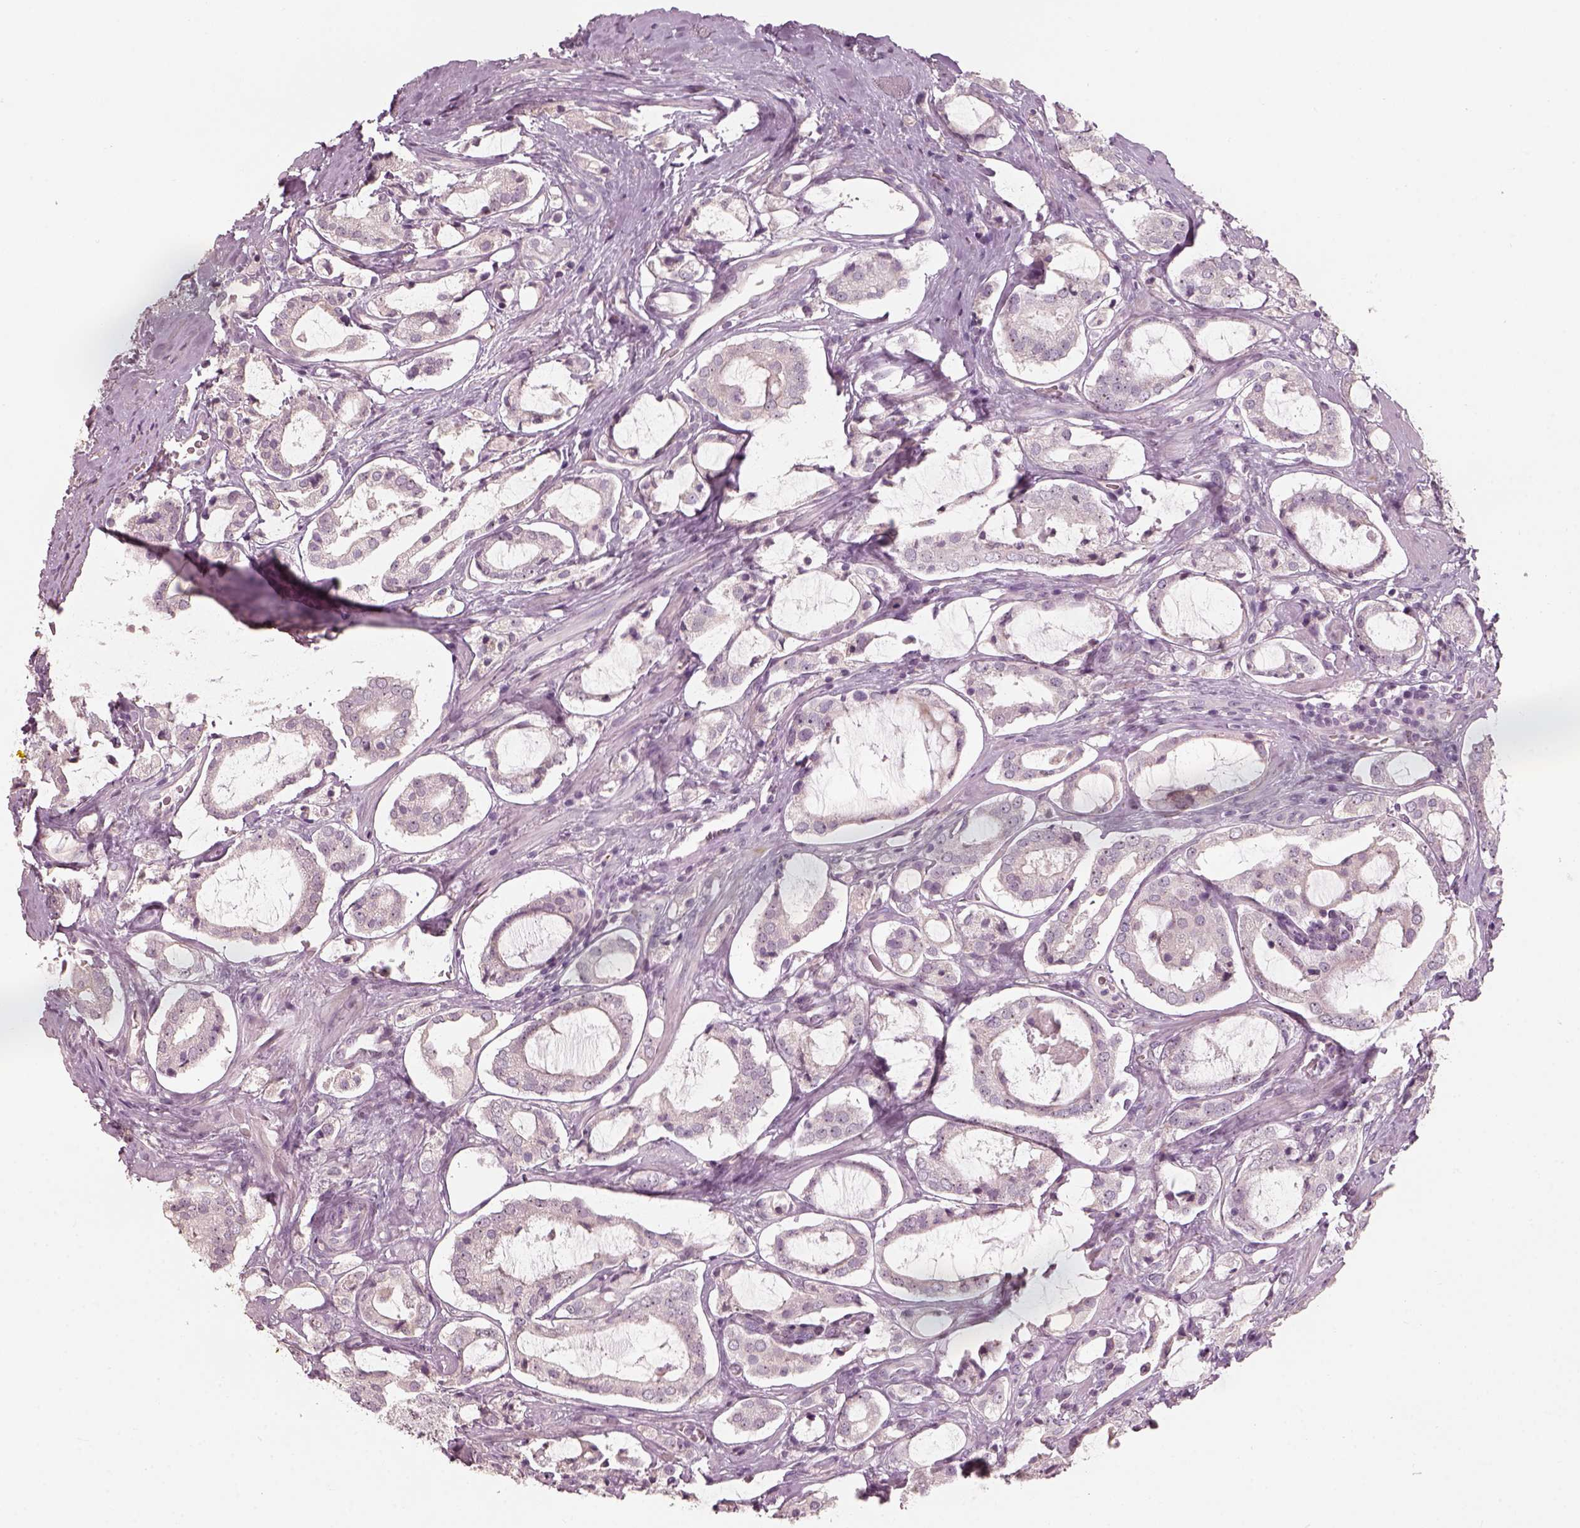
{"staining": {"intensity": "weak", "quantity": "<25%", "location": "nuclear"}, "tissue": "prostate cancer", "cell_type": "Tumor cells", "image_type": "cancer", "snomed": [{"axis": "morphology", "description": "Adenocarcinoma, NOS"}, {"axis": "topography", "description": "Prostate"}], "caption": "Human prostate adenocarcinoma stained for a protein using IHC displays no staining in tumor cells.", "gene": "CDS1", "patient": {"sex": "male", "age": 66}}